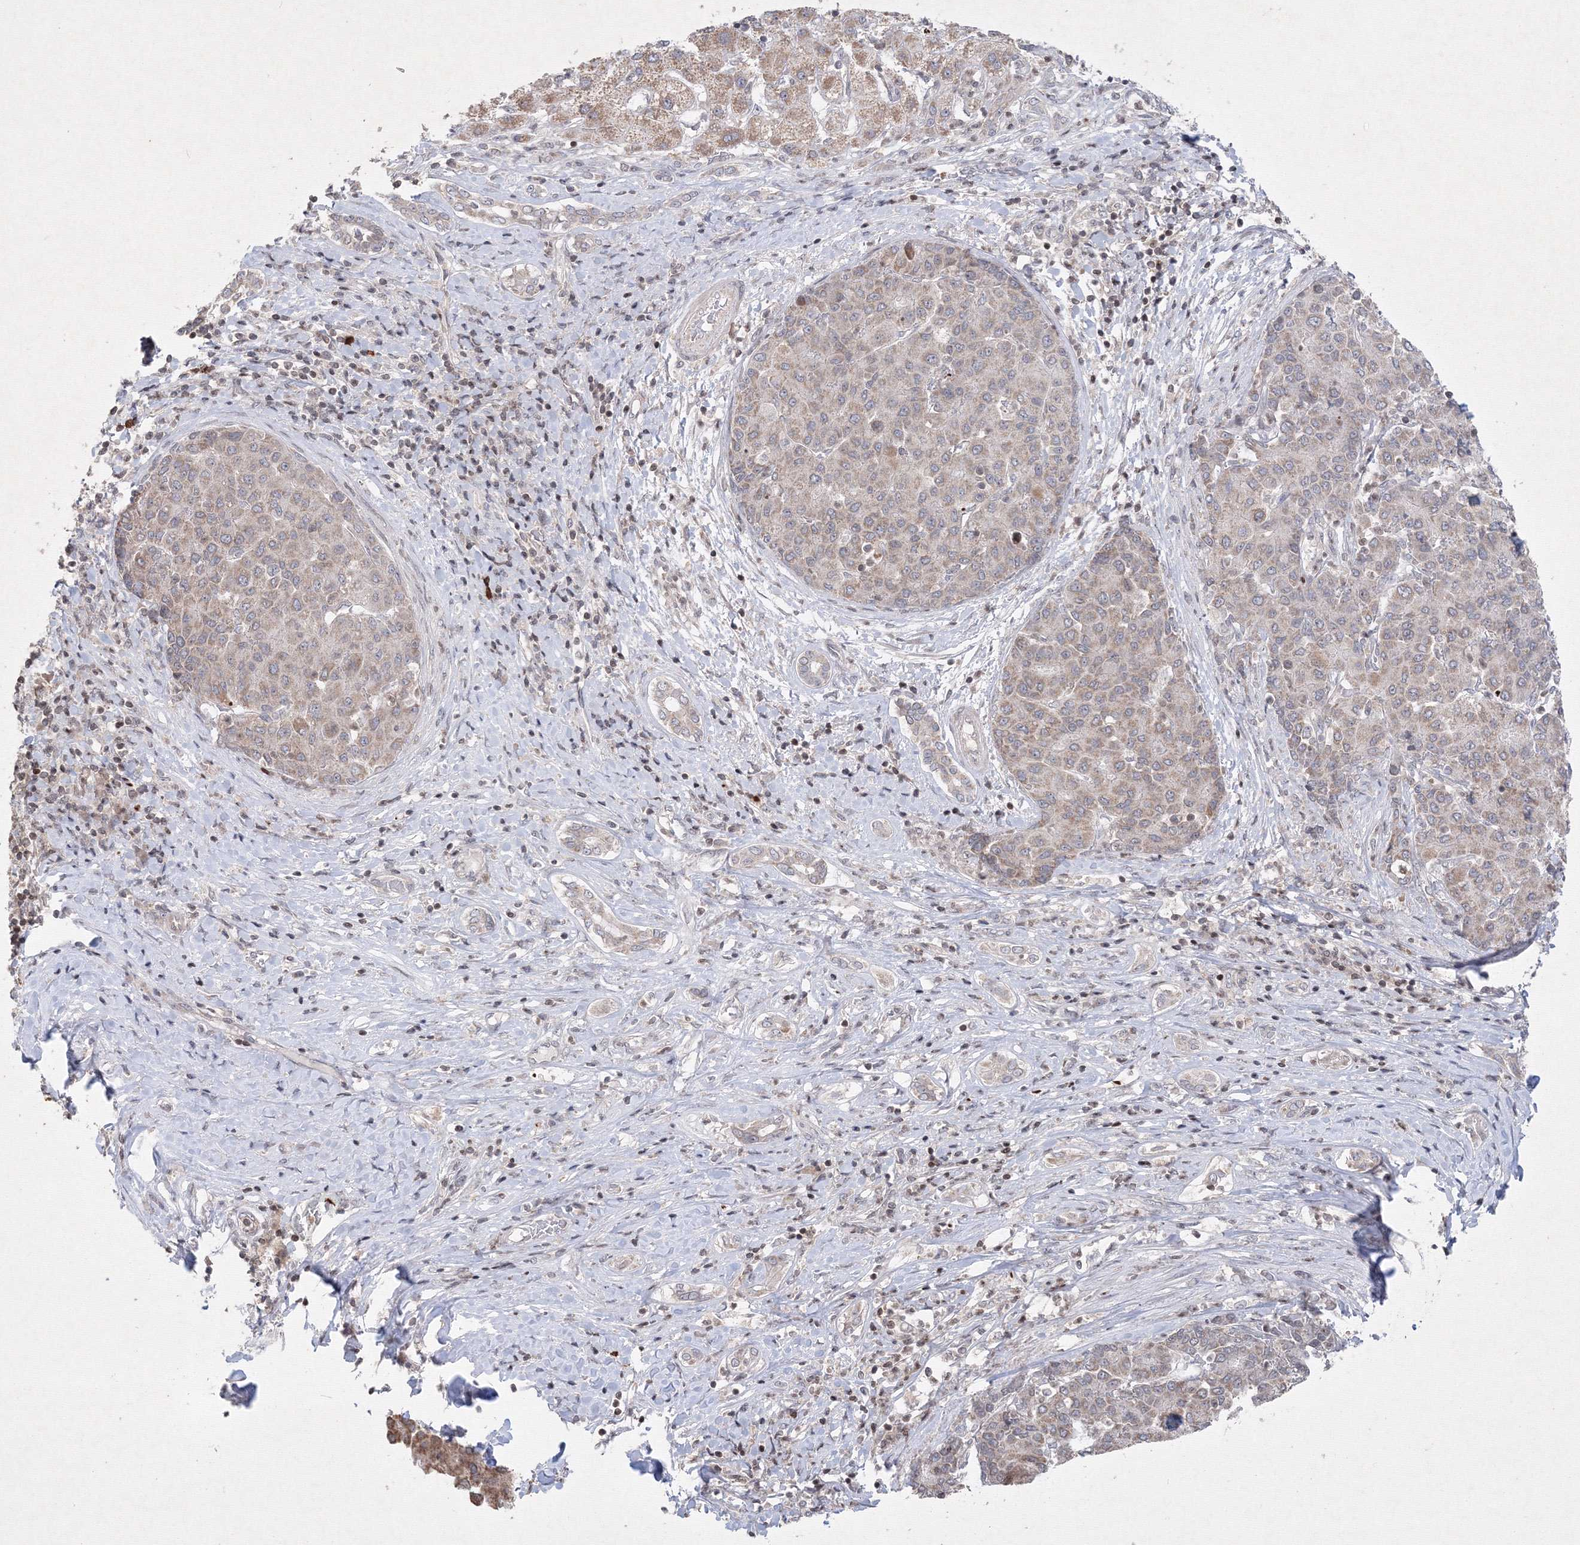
{"staining": {"intensity": "weak", "quantity": "25%-75%", "location": "cytoplasmic/membranous"}, "tissue": "liver cancer", "cell_type": "Tumor cells", "image_type": "cancer", "snomed": [{"axis": "morphology", "description": "Carcinoma, Hepatocellular, NOS"}, {"axis": "topography", "description": "Liver"}], "caption": "Immunohistochemical staining of hepatocellular carcinoma (liver) demonstrates weak cytoplasmic/membranous protein staining in about 25%-75% of tumor cells.", "gene": "MKRN2", "patient": {"sex": "male", "age": 65}}